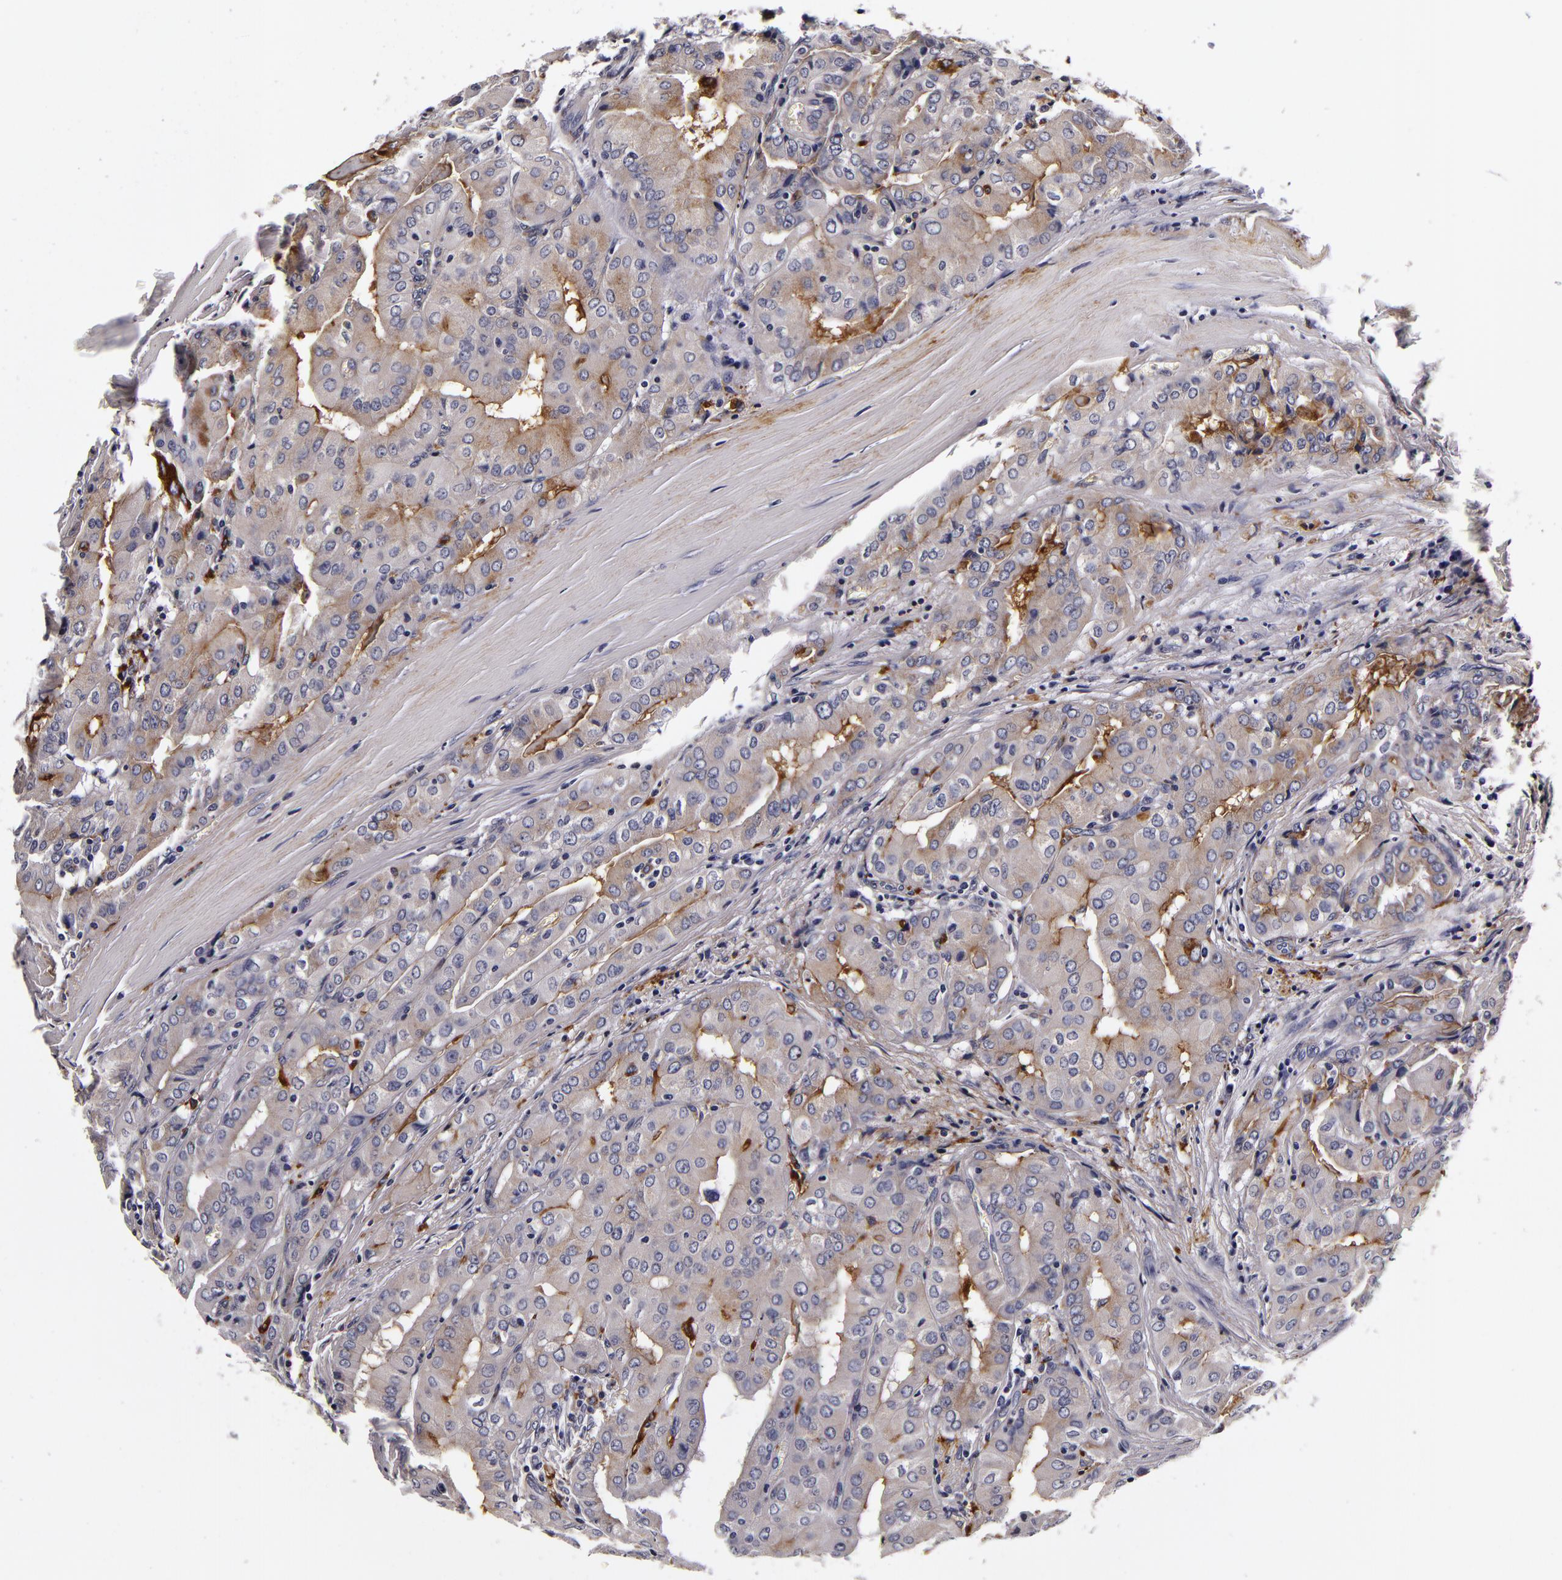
{"staining": {"intensity": "negative", "quantity": "none", "location": "none"}, "tissue": "thyroid cancer", "cell_type": "Tumor cells", "image_type": "cancer", "snomed": [{"axis": "morphology", "description": "Papillary adenocarcinoma, NOS"}, {"axis": "topography", "description": "Thyroid gland"}], "caption": "Immunohistochemistry micrograph of neoplastic tissue: thyroid cancer stained with DAB (3,3'-diaminobenzidine) shows no significant protein expression in tumor cells.", "gene": "LGALS3BP", "patient": {"sex": "female", "age": 71}}